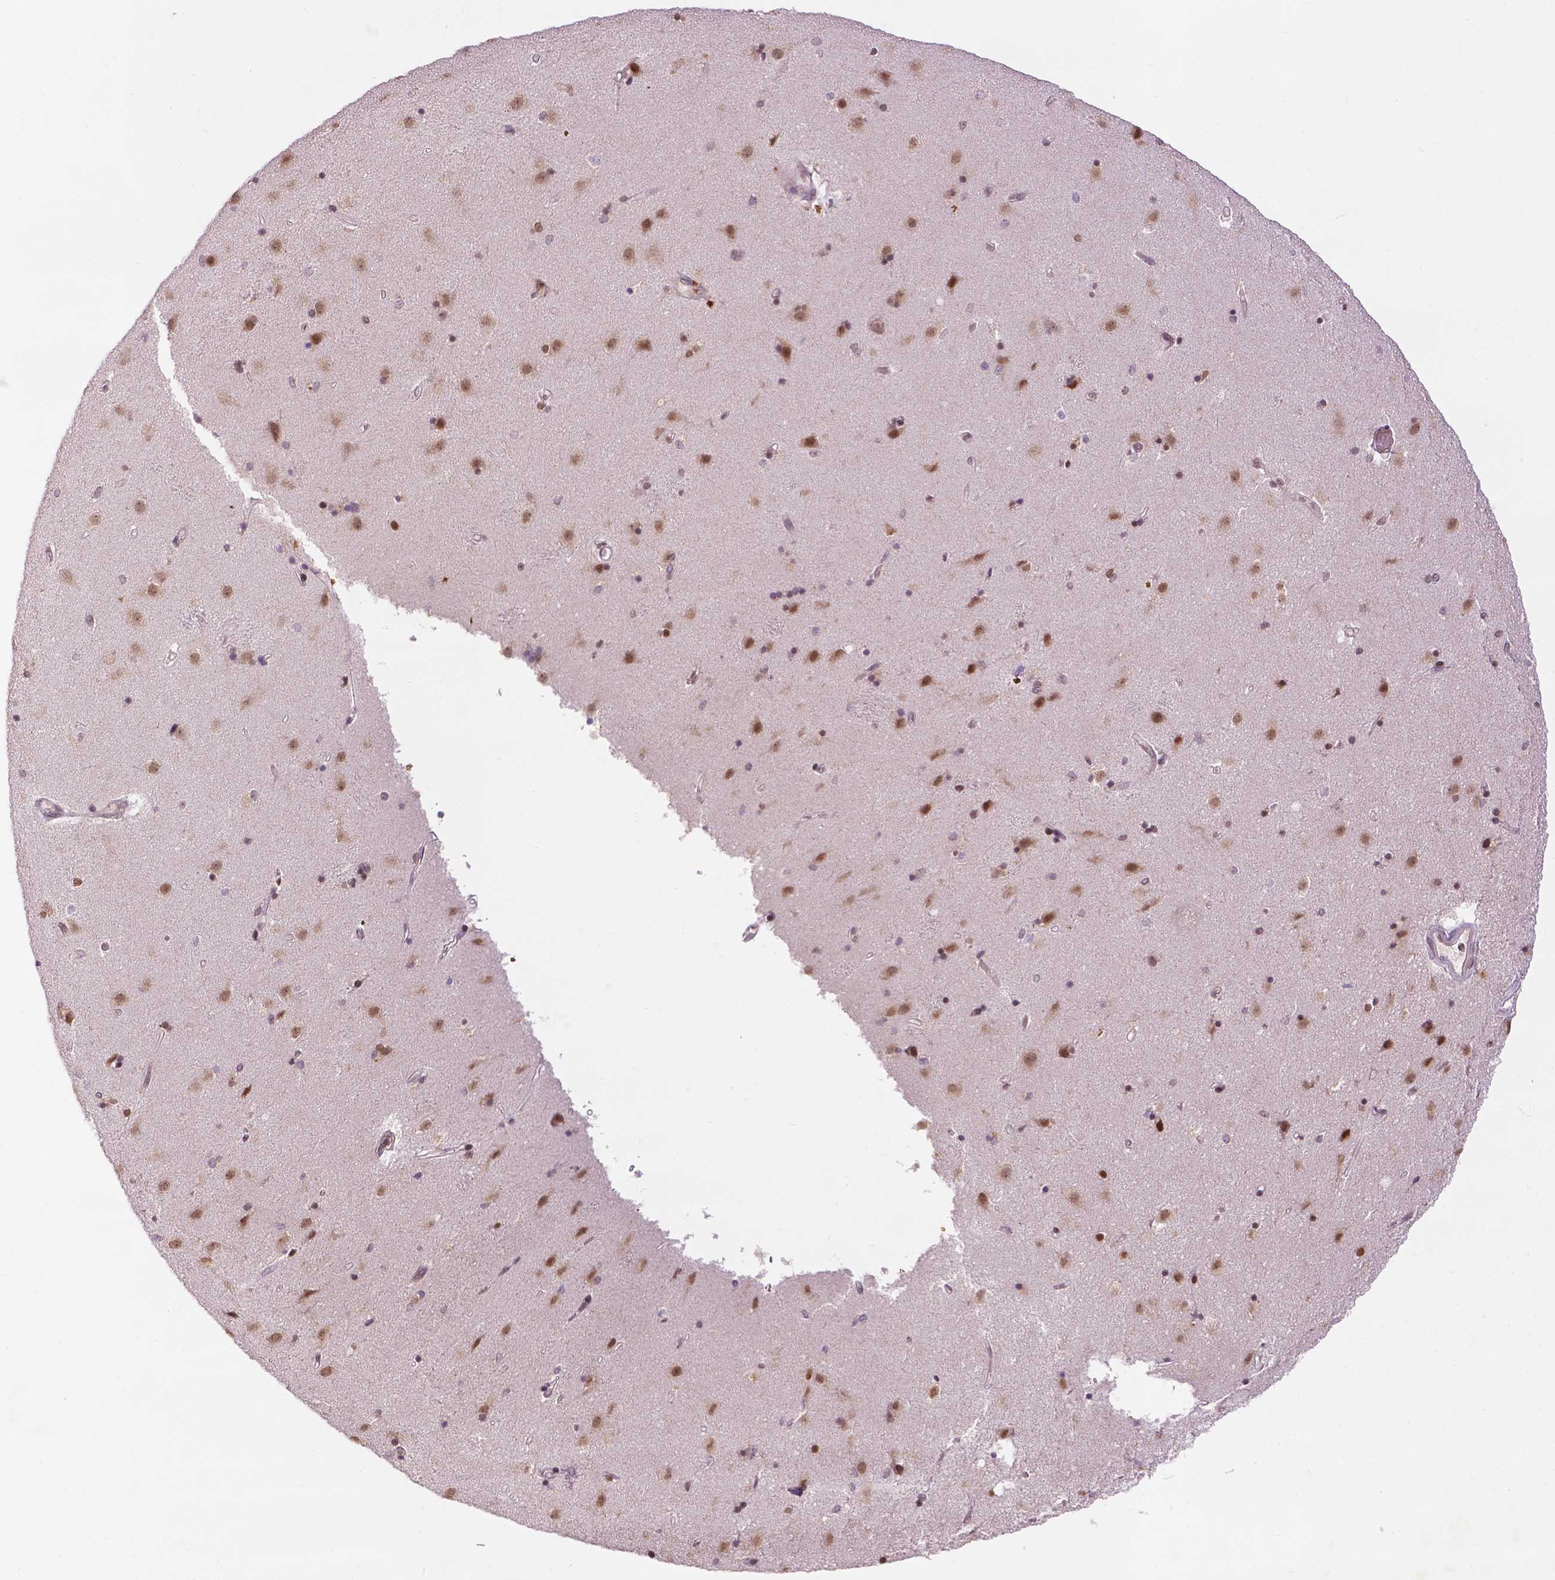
{"staining": {"intensity": "moderate", "quantity": "<25%", "location": "nuclear"}, "tissue": "caudate", "cell_type": "Glial cells", "image_type": "normal", "snomed": [{"axis": "morphology", "description": "Normal tissue, NOS"}, {"axis": "topography", "description": "Lateral ventricle wall"}], "caption": "An immunohistochemistry (IHC) histopathology image of normal tissue is shown. Protein staining in brown shows moderate nuclear positivity in caudate within glial cells. The staining is performed using DAB (3,3'-diaminobenzidine) brown chromogen to label protein expression. The nuclei are counter-stained blue using hematoxylin.", "gene": "ZNF41", "patient": {"sex": "female", "age": 71}}